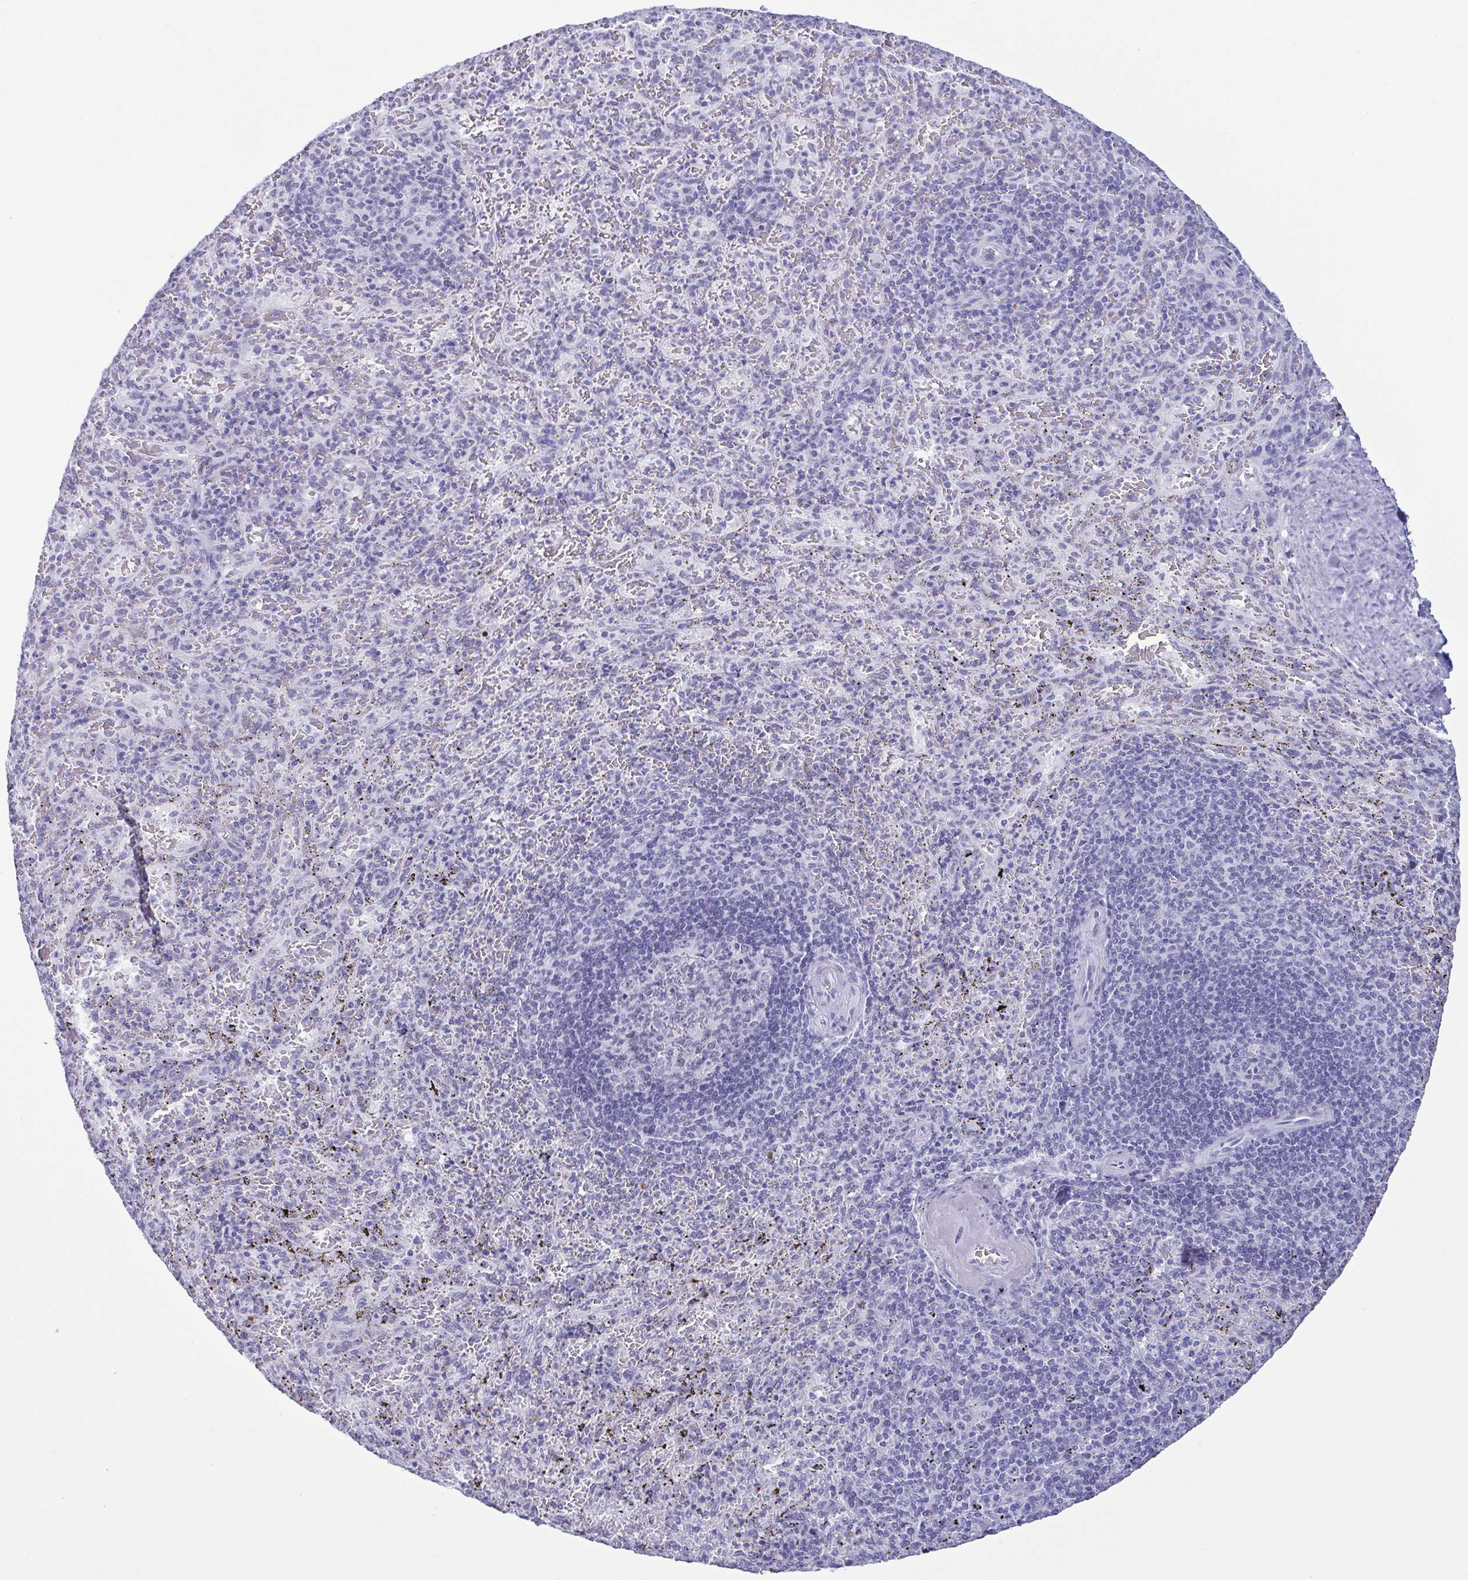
{"staining": {"intensity": "negative", "quantity": "none", "location": "none"}, "tissue": "spleen", "cell_type": "Cells in red pulp", "image_type": "normal", "snomed": [{"axis": "morphology", "description": "Normal tissue, NOS"}, {"axis": "topography", "description": "Spleen"}], "caption": "The photomicrograph demonstrates no significant positivity in cells in red pulp of spleen. The staining is performed using DAB brown chromogen with nuclei counter-stained in using hematoxylin.", "gene": "SUGP2", "patient": {"sex": "male", "age": 57}}